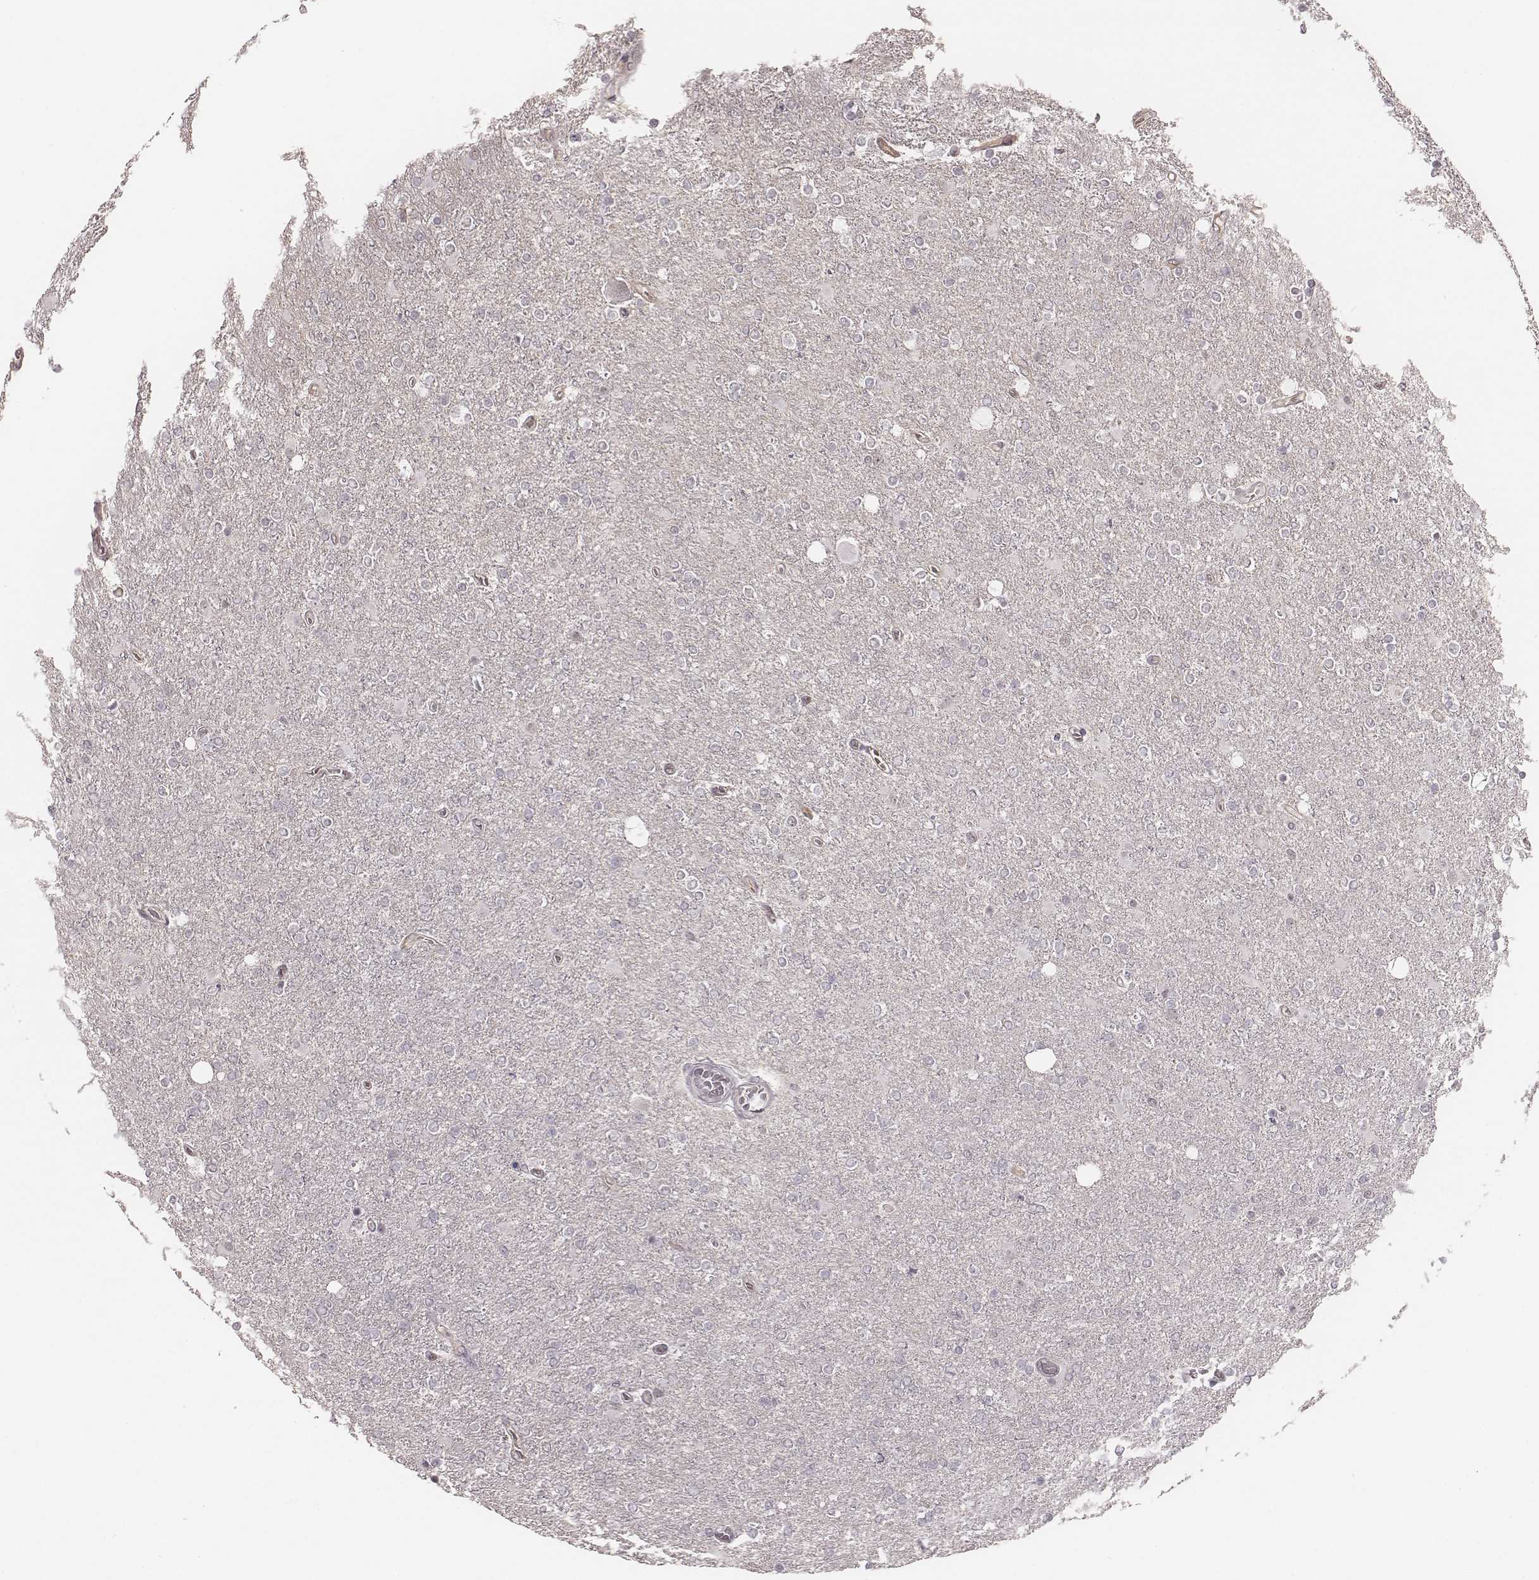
{"staining": {"intensity": "negative", "quantity": "none", "location": "none"}, "tissue": "glioma", "cell_type": "Tumor cells", "image_type": "cancer", "snomed": [{"axis": "morphology", "description": "Glioma, malignant, High grade"}, {"axis": "topography", "description": "Cerebral cortex"}], "caption": "Tumor cells are negative for protein expression in human glioma.", "gene": "RPGRIP1", "patient": {"sex": "male", "age": 70}}